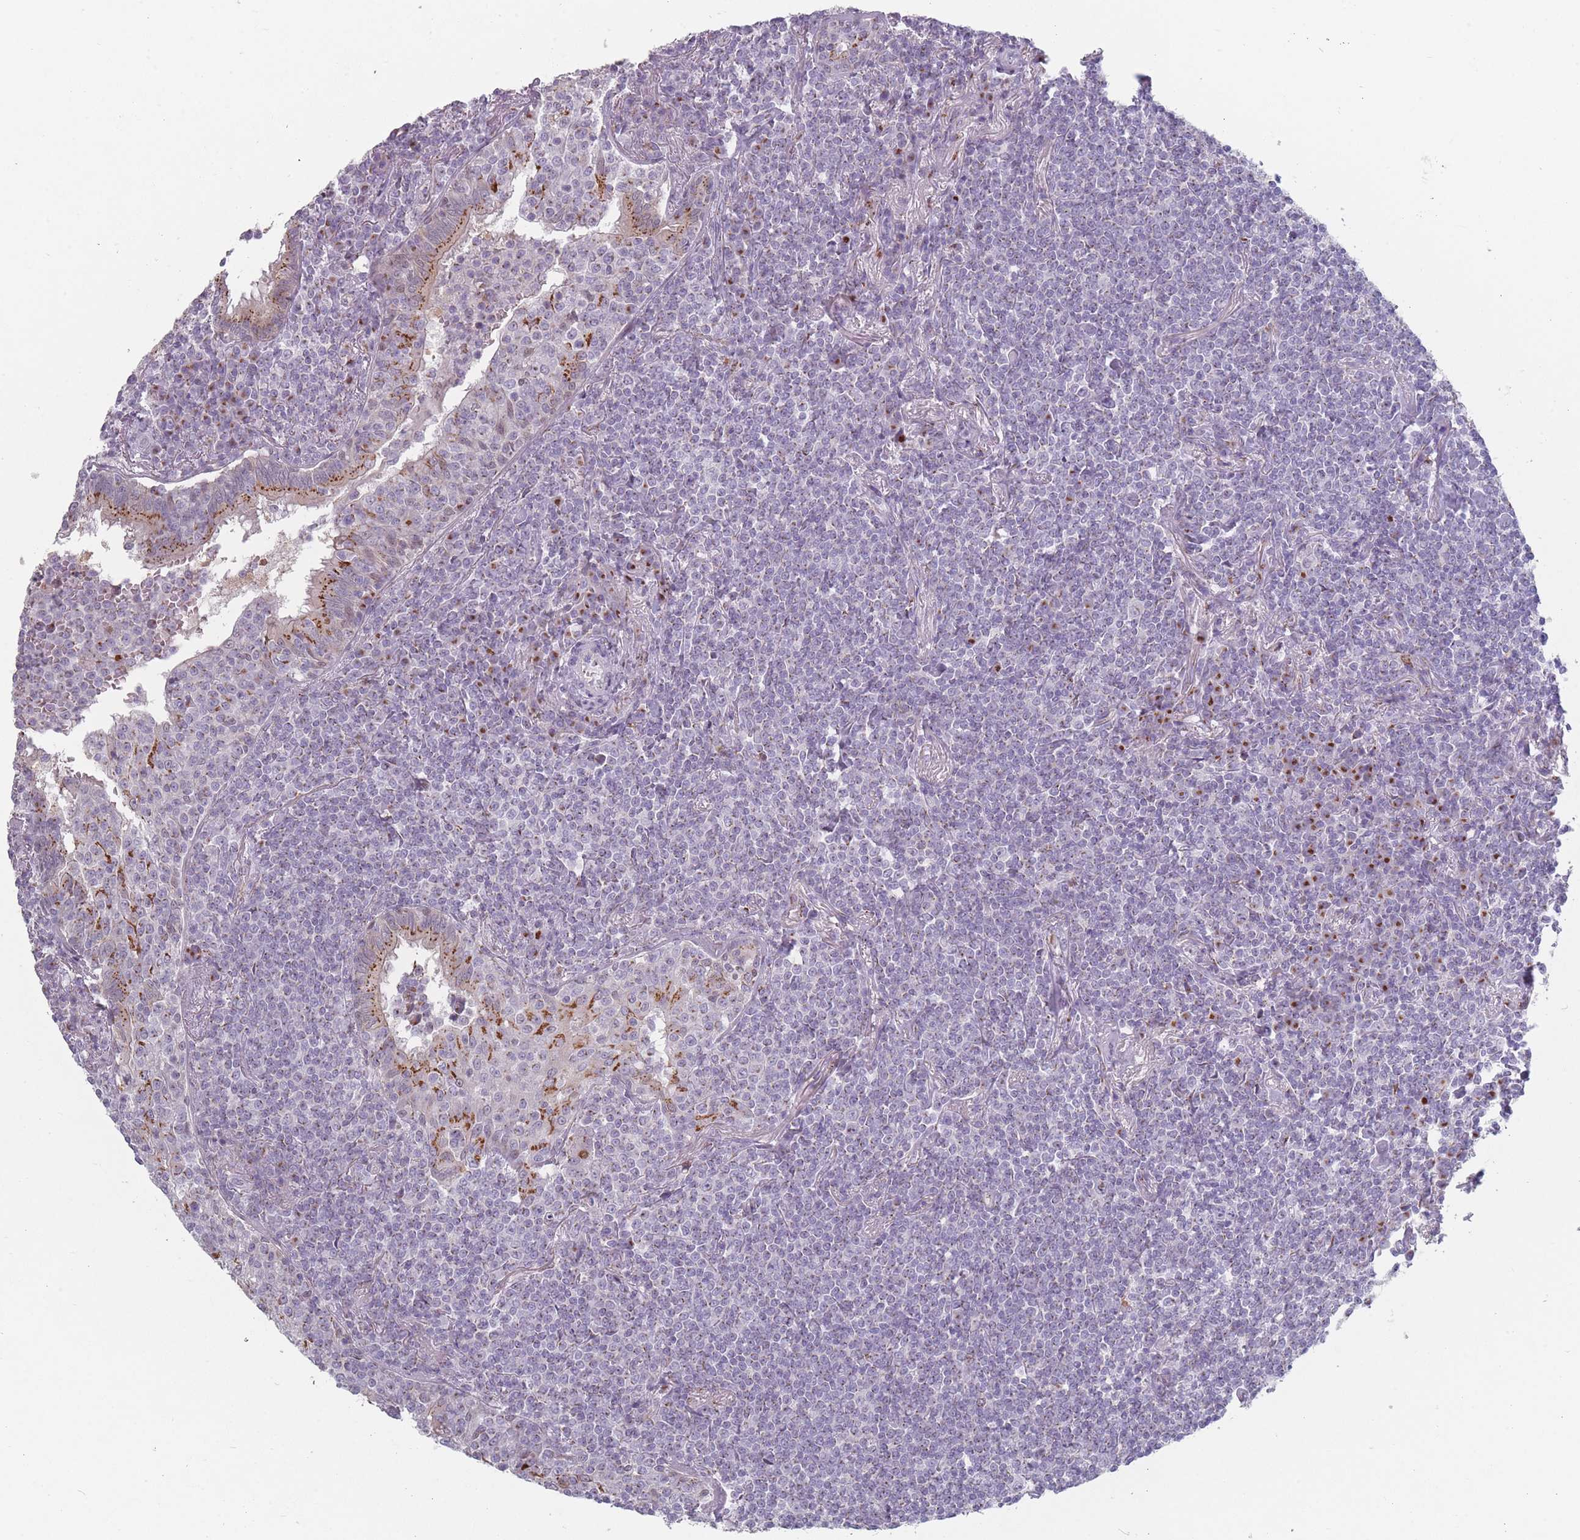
{"staining": {"intensity": "negative", "quantity": "none", "location": "none"}, "tissue": "lymphoma", "cell_type": "Tumor cells", "image_type": "cancer", "snomed": [{"axis": "morphology", "description": "Malignant lymphoma, non-Hodgkin's type, Low grade"}, {"axis": "topography", "description": "Lung"}], "caption": "The image demonstrates no significant positivity in tumor cells of lymphoma. Nuclei are stained in blue.", "gene": "MAN1B1", "patient": {"sex": "female", "age": 71}}